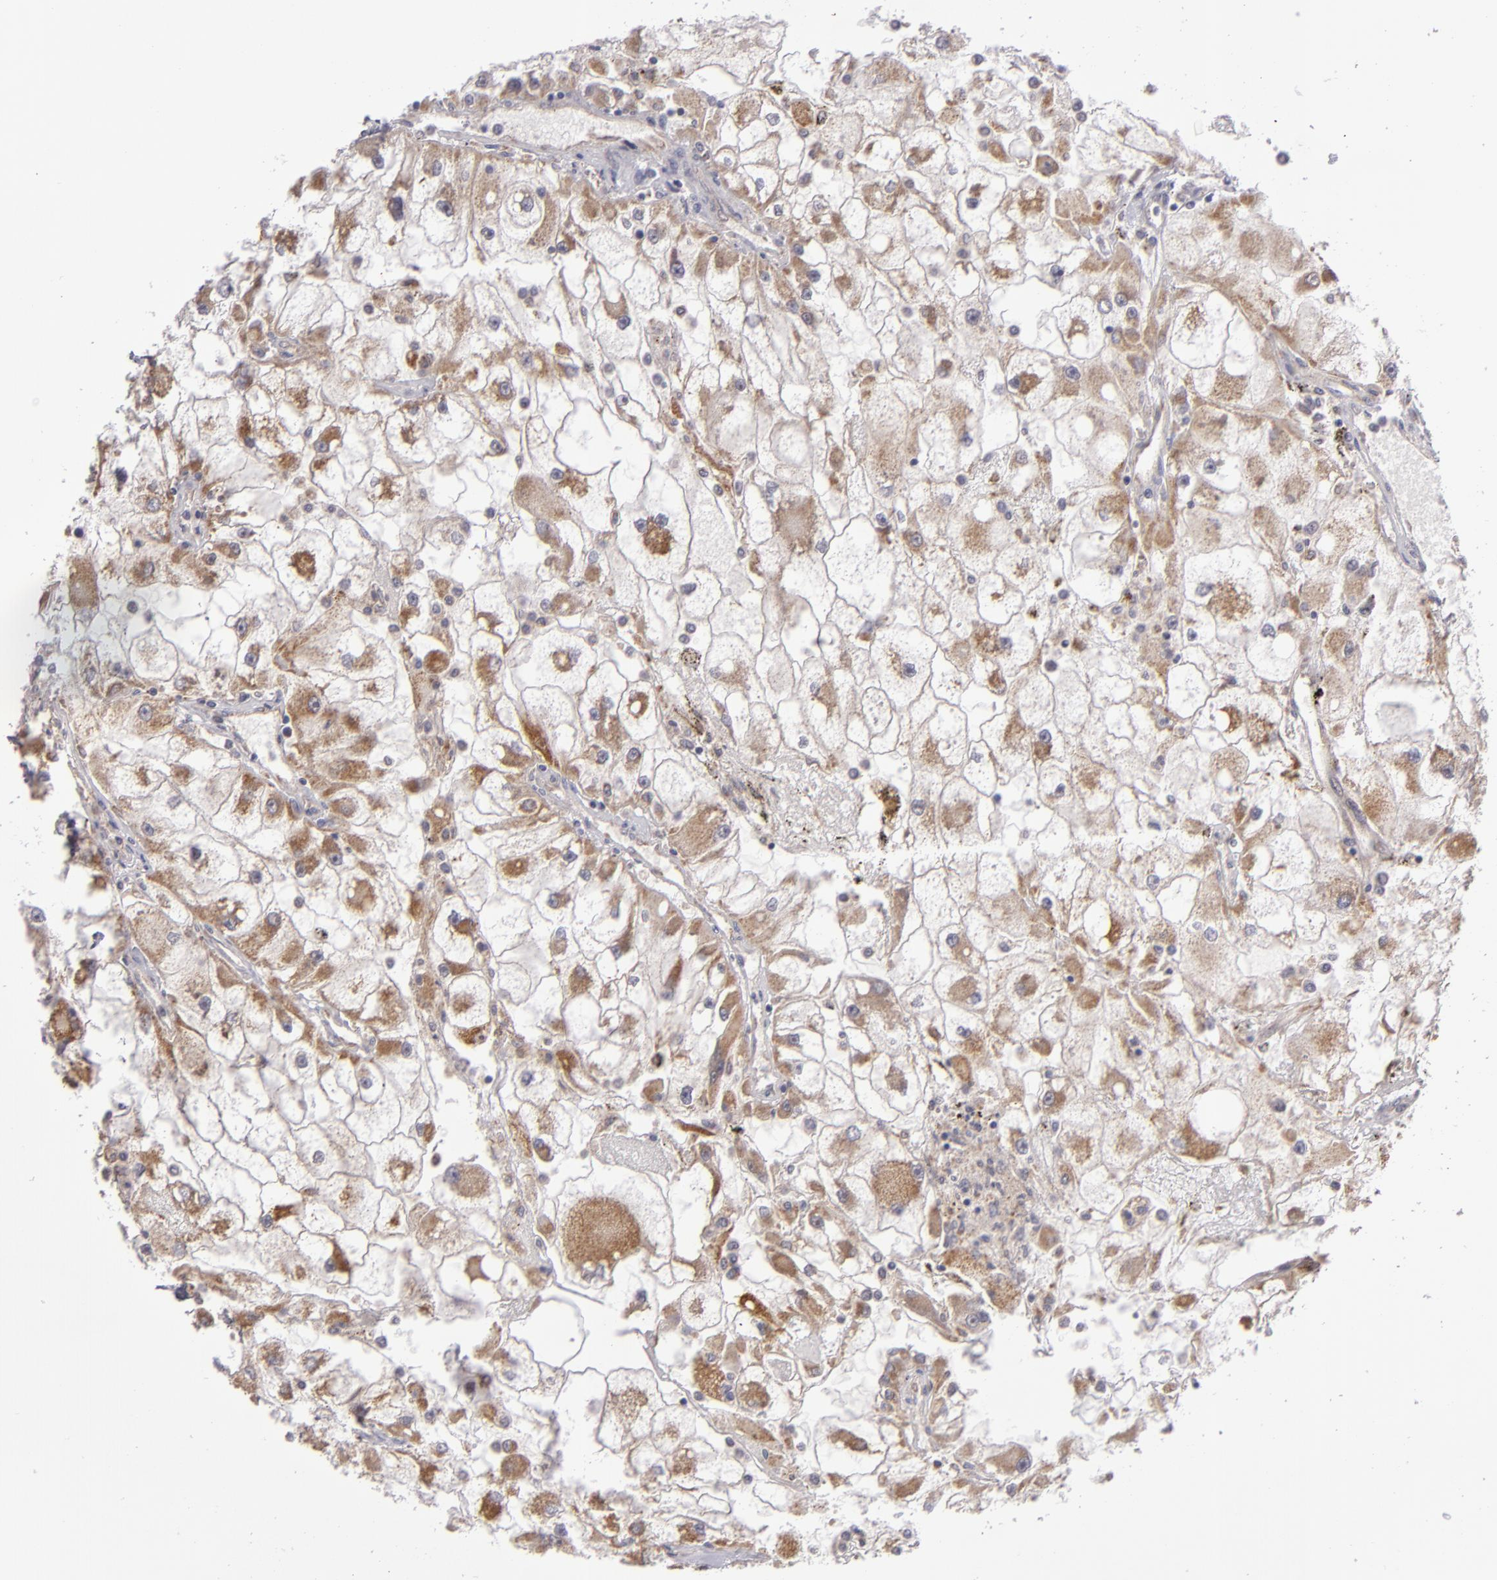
{"staining": {"intensity": "moderate", "quantity": ">75%", "location": "cytoplasmic/membranous"}, "tissue": "renal cancer", "cell_type": "Tumor cells", "image_type": "cancer", "snomed": [{"axis": "morphology", "description": "Adenocarcinoma, NOS"}, {"axis": "topography", "description": "Kidney"}], "caption": "This micrograph demonstrates renal cancer (adenocarcinoma) stained with immunohistochemistry (IHC) to label a protein in brown. The cytoplasmic/membranous of tumor cells show moderate positivity for the protein. Nuclei are counter-stained blue.", "gene": "SH2D4A", "patient": {"sex": "female", "age": 73}}